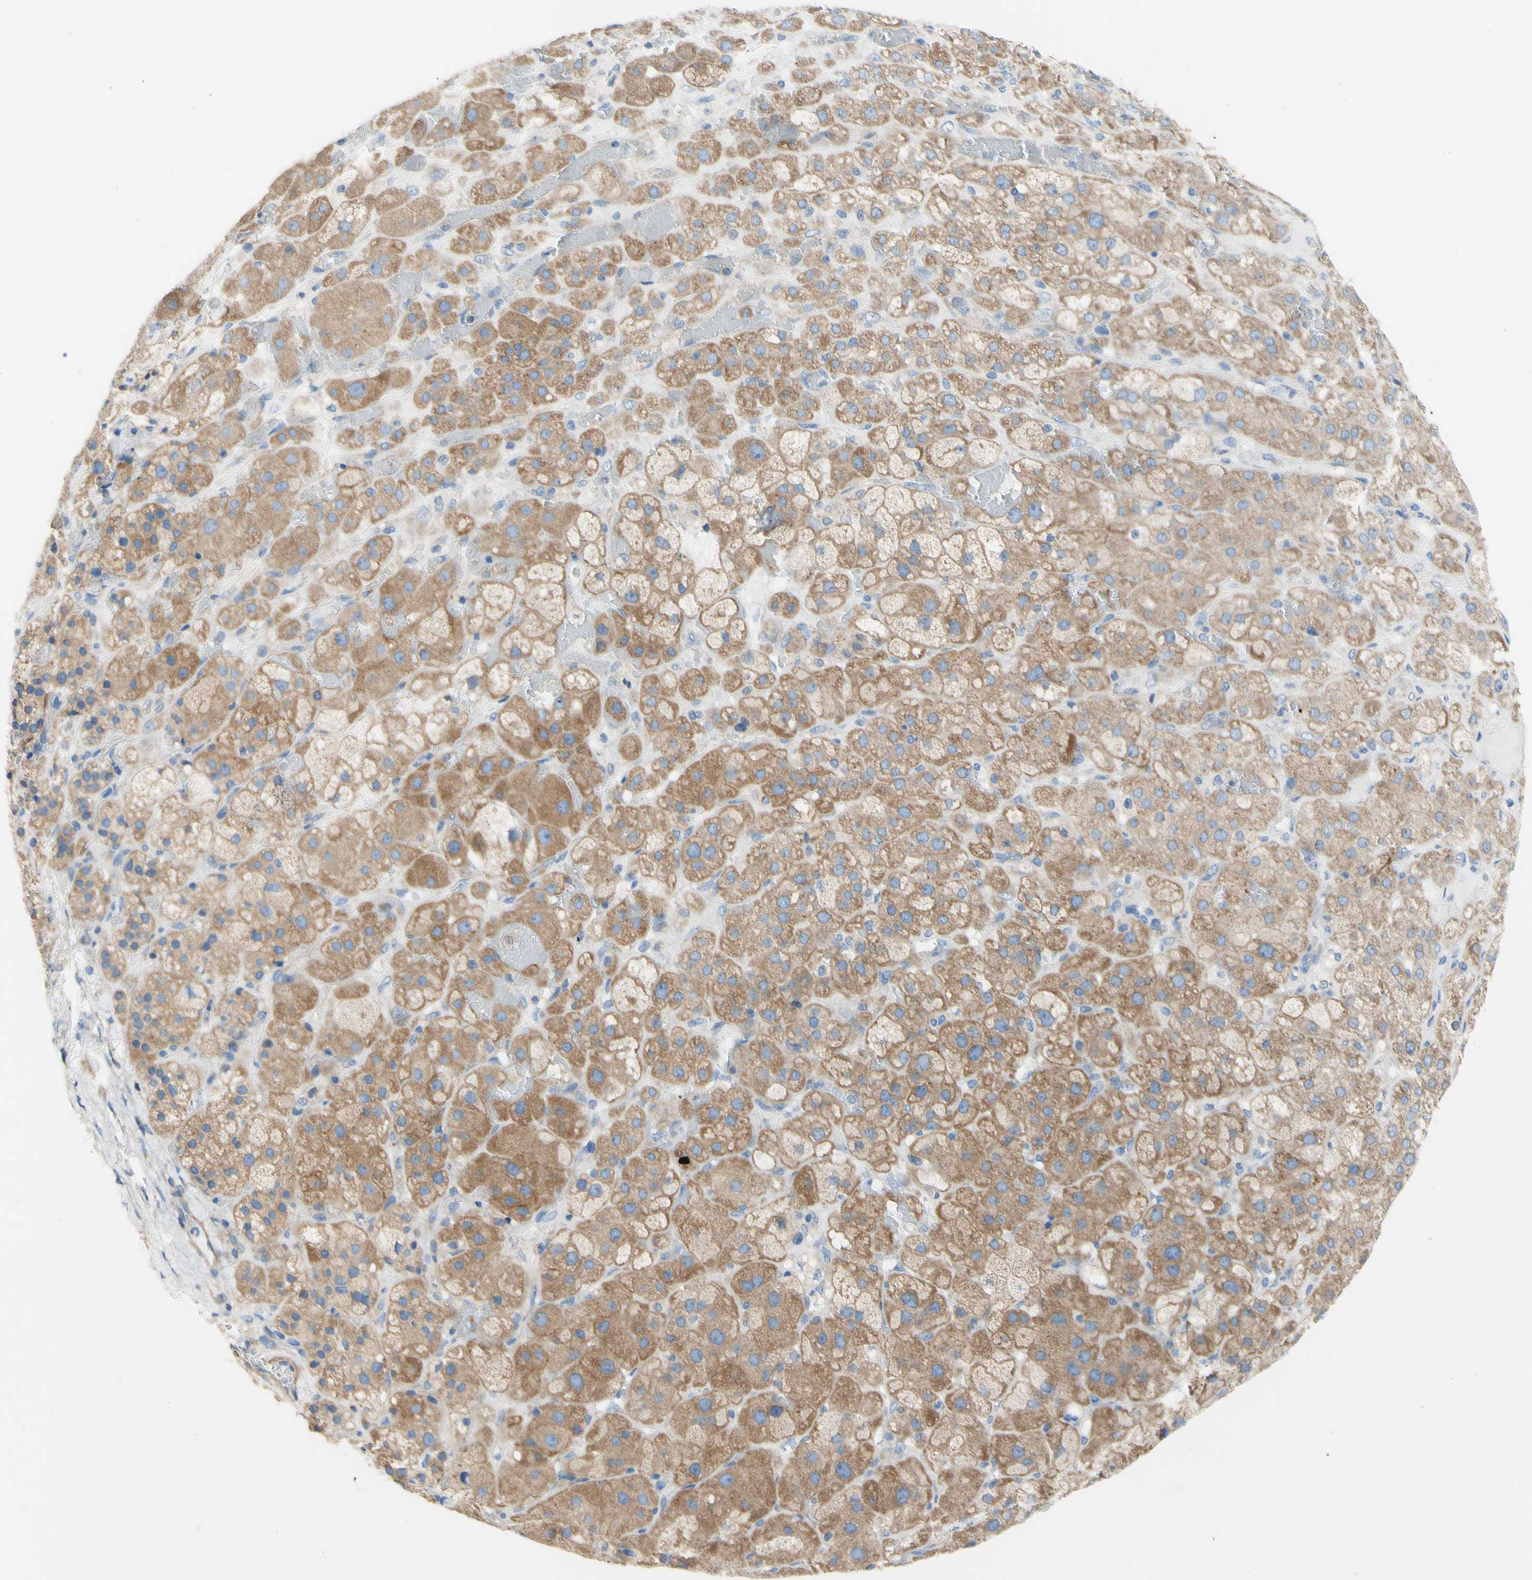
{"staining": {"intensity": "moderate", "quantity": ">75%", "location": "cytoplasmic/membranous"}, "tissue": "adrenal gland", "cell_type": "Glandular cells", "image_type": "normal", "snomed": [{"axis": "morphology", "description": "Normal tissue, NOS"}, {"axis": "topography", "description": "Adrenal gland"}], "caption": "Benign adrenal gland shows moderate cytoplasmic/membranous staining in about >75% of glandular cells.", "gene": "RETREG2", "patient": {"sex": "female", "age": 47}}